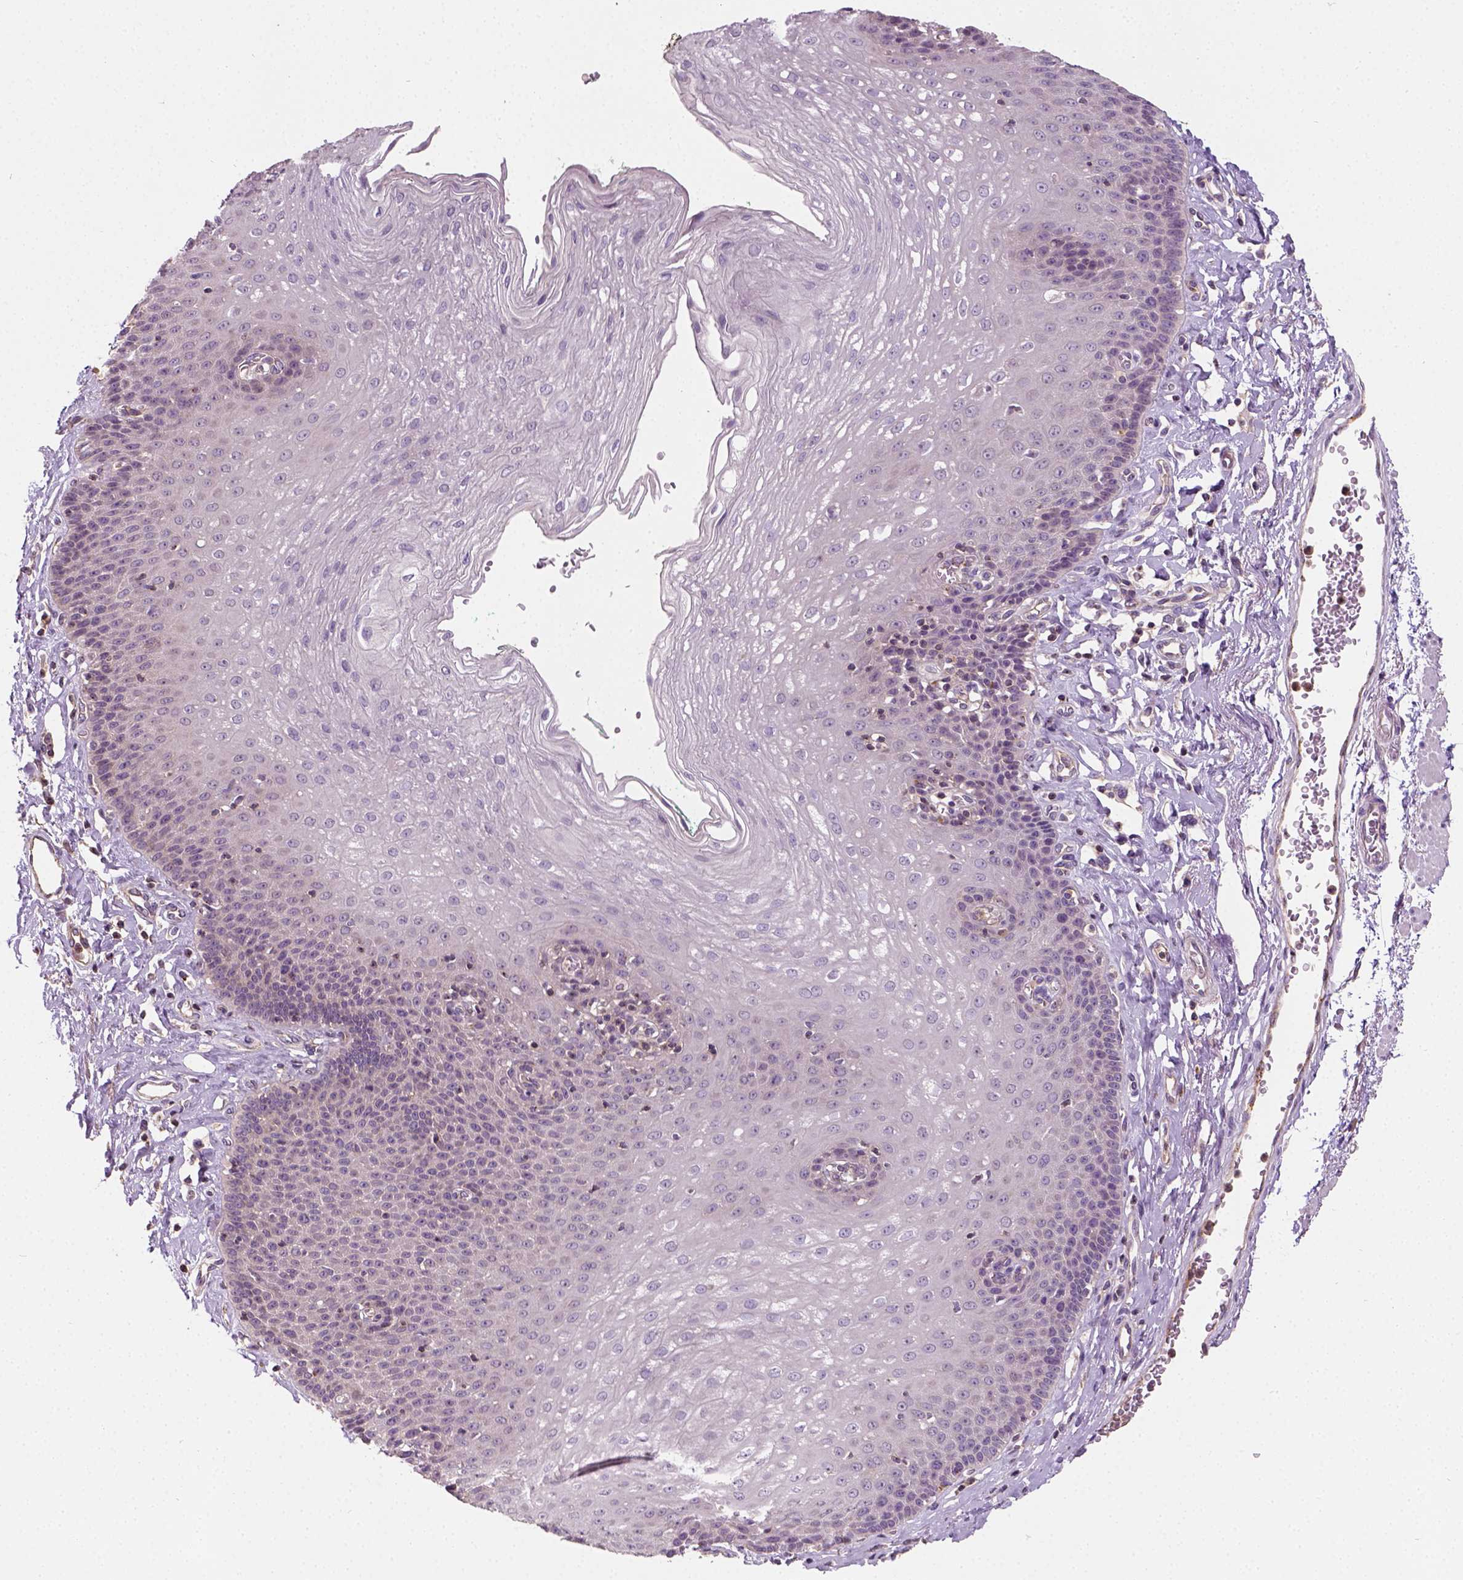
{"staining": {"intensity": "weak", "quantity": "<25%", "location": "cytoplasmic/membranous"}, "tissue": "esophagus", "cell_type": "Squamous epithelial cells", "image_type": "normal", "snomed": [{"axis": "morphology", "description": "Normal tissue, NOS"}, {"axis": "topography", "description": "Esophagus"}], "caption": "Image shows no protein expression in squamous epithelial cells of benign esophagus.", "gene": "CRACR2A", "patient": {"sex": "female", "age": 81}}